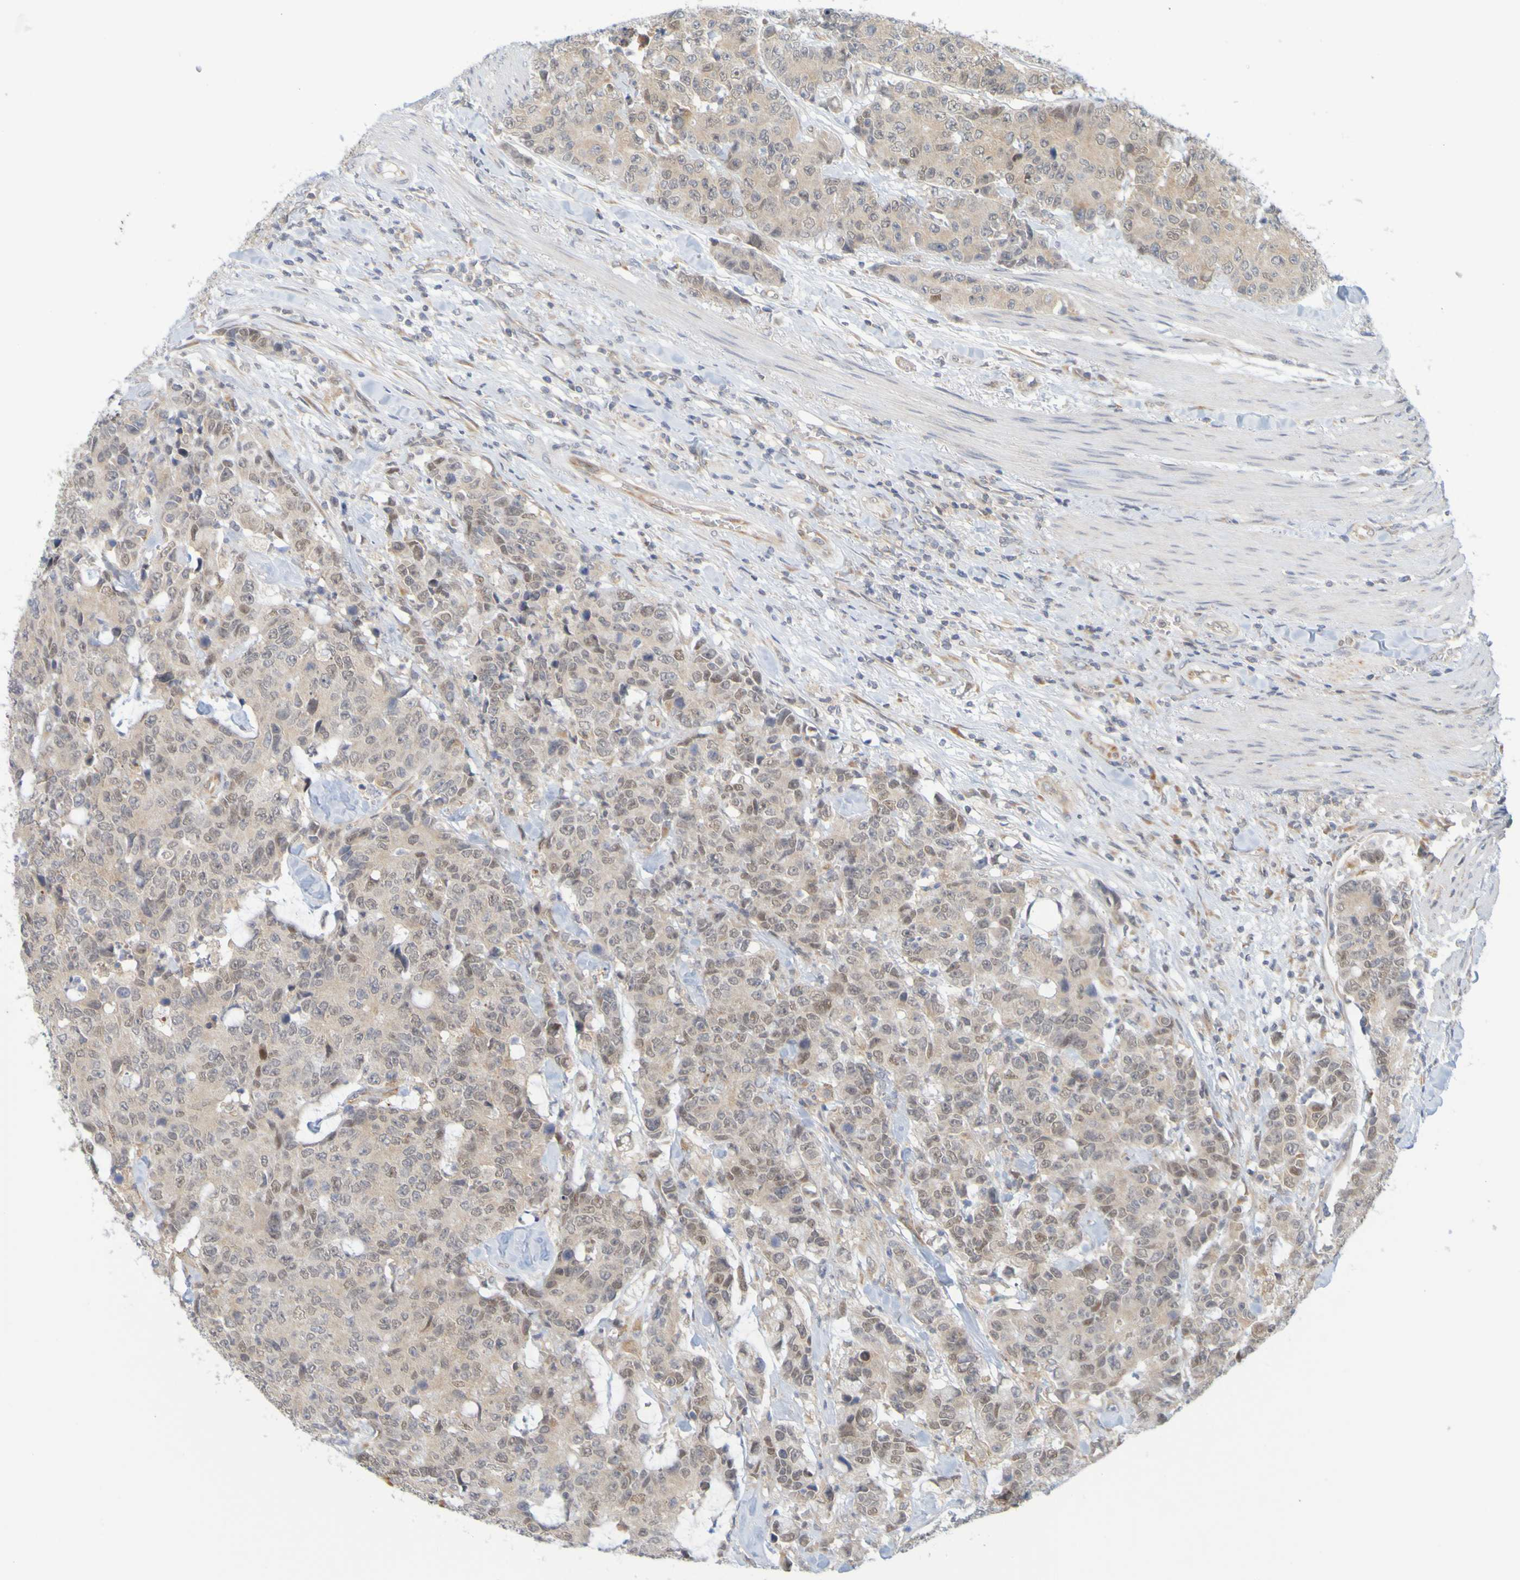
{"staining": {"intensity": "moderate", "quantity": "<25%", "location": "cytoplasmic/membranous,nuclear"}, "tissue": "colorectal cancer", "cell_type": "Tumor cells", "image_type": "cancer", "snomed": [{"axis": "morphology", "description": "Adenocarcinoma, NOS"}, {"axis": "topography", "description": "Colon"}], "caption": "Immunohistochemistry (IHC) image of colorectal cancer (adenocarcinoma) stained for a protein (brown), which demonstrates low levels of moderate cytoplasmic/membranous and nuclear positivity in approximately <25% of tumor cells.", "gene": "MOGS", "patient": {"sex": "female", "age": 86}}